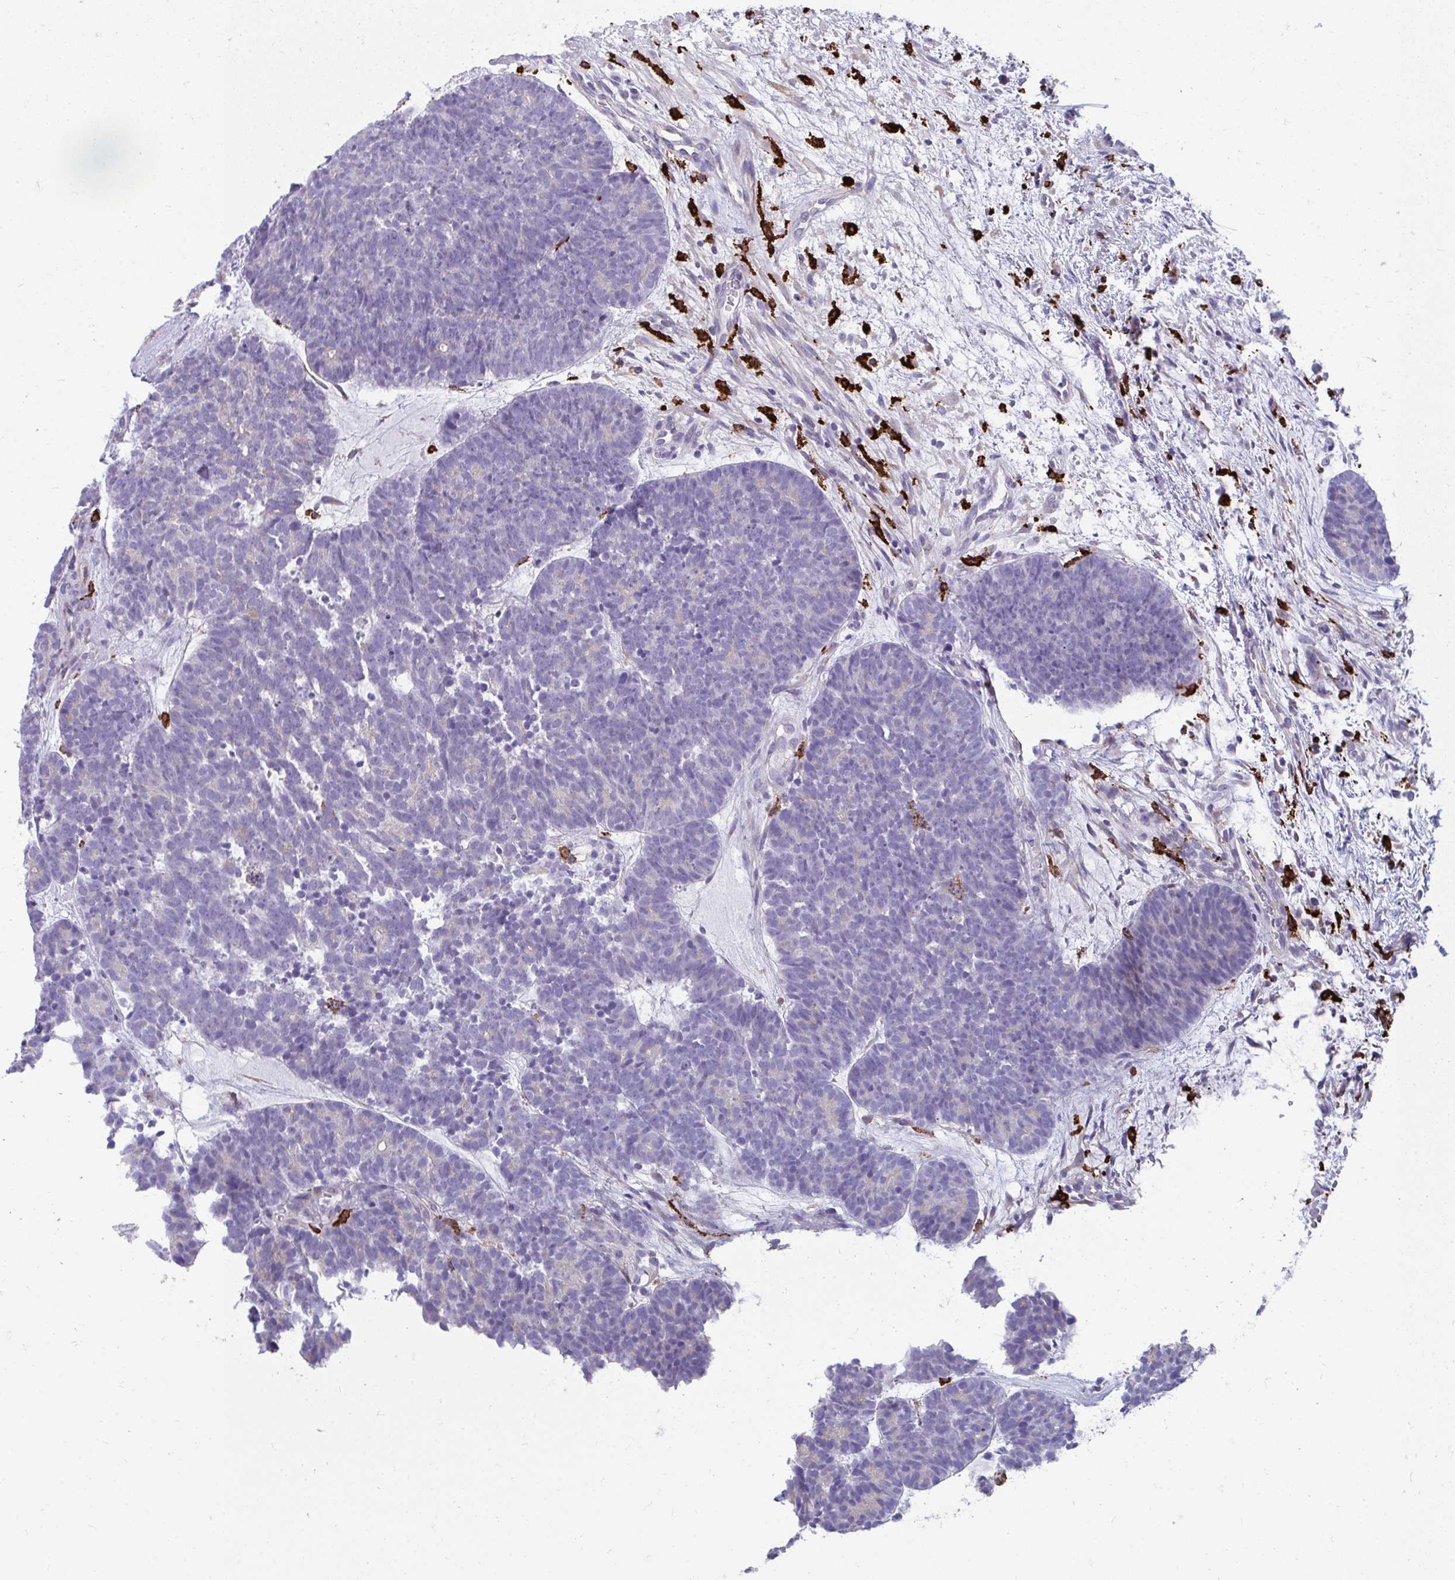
{"staining": {"intensity": "negative", "quantity": "none", "location": "none"}, "tissue": "head and neck cancer", "cell_type": "Tumor cells", "image_type": "cancer", "snomed": [{"axis": "morphology", "description": "Adenocarcinoma, NOS"}, {"axis": "topography", "description": "Head-Neck"}], "caption": "An IHC histopathology image of adenocarcinoma (head and neck) is shown. There is no staining in tumor cells of adenocarcinoma (head and neck).", "gene": "CD163", "patient": {"sex": "female", "age": 81}}